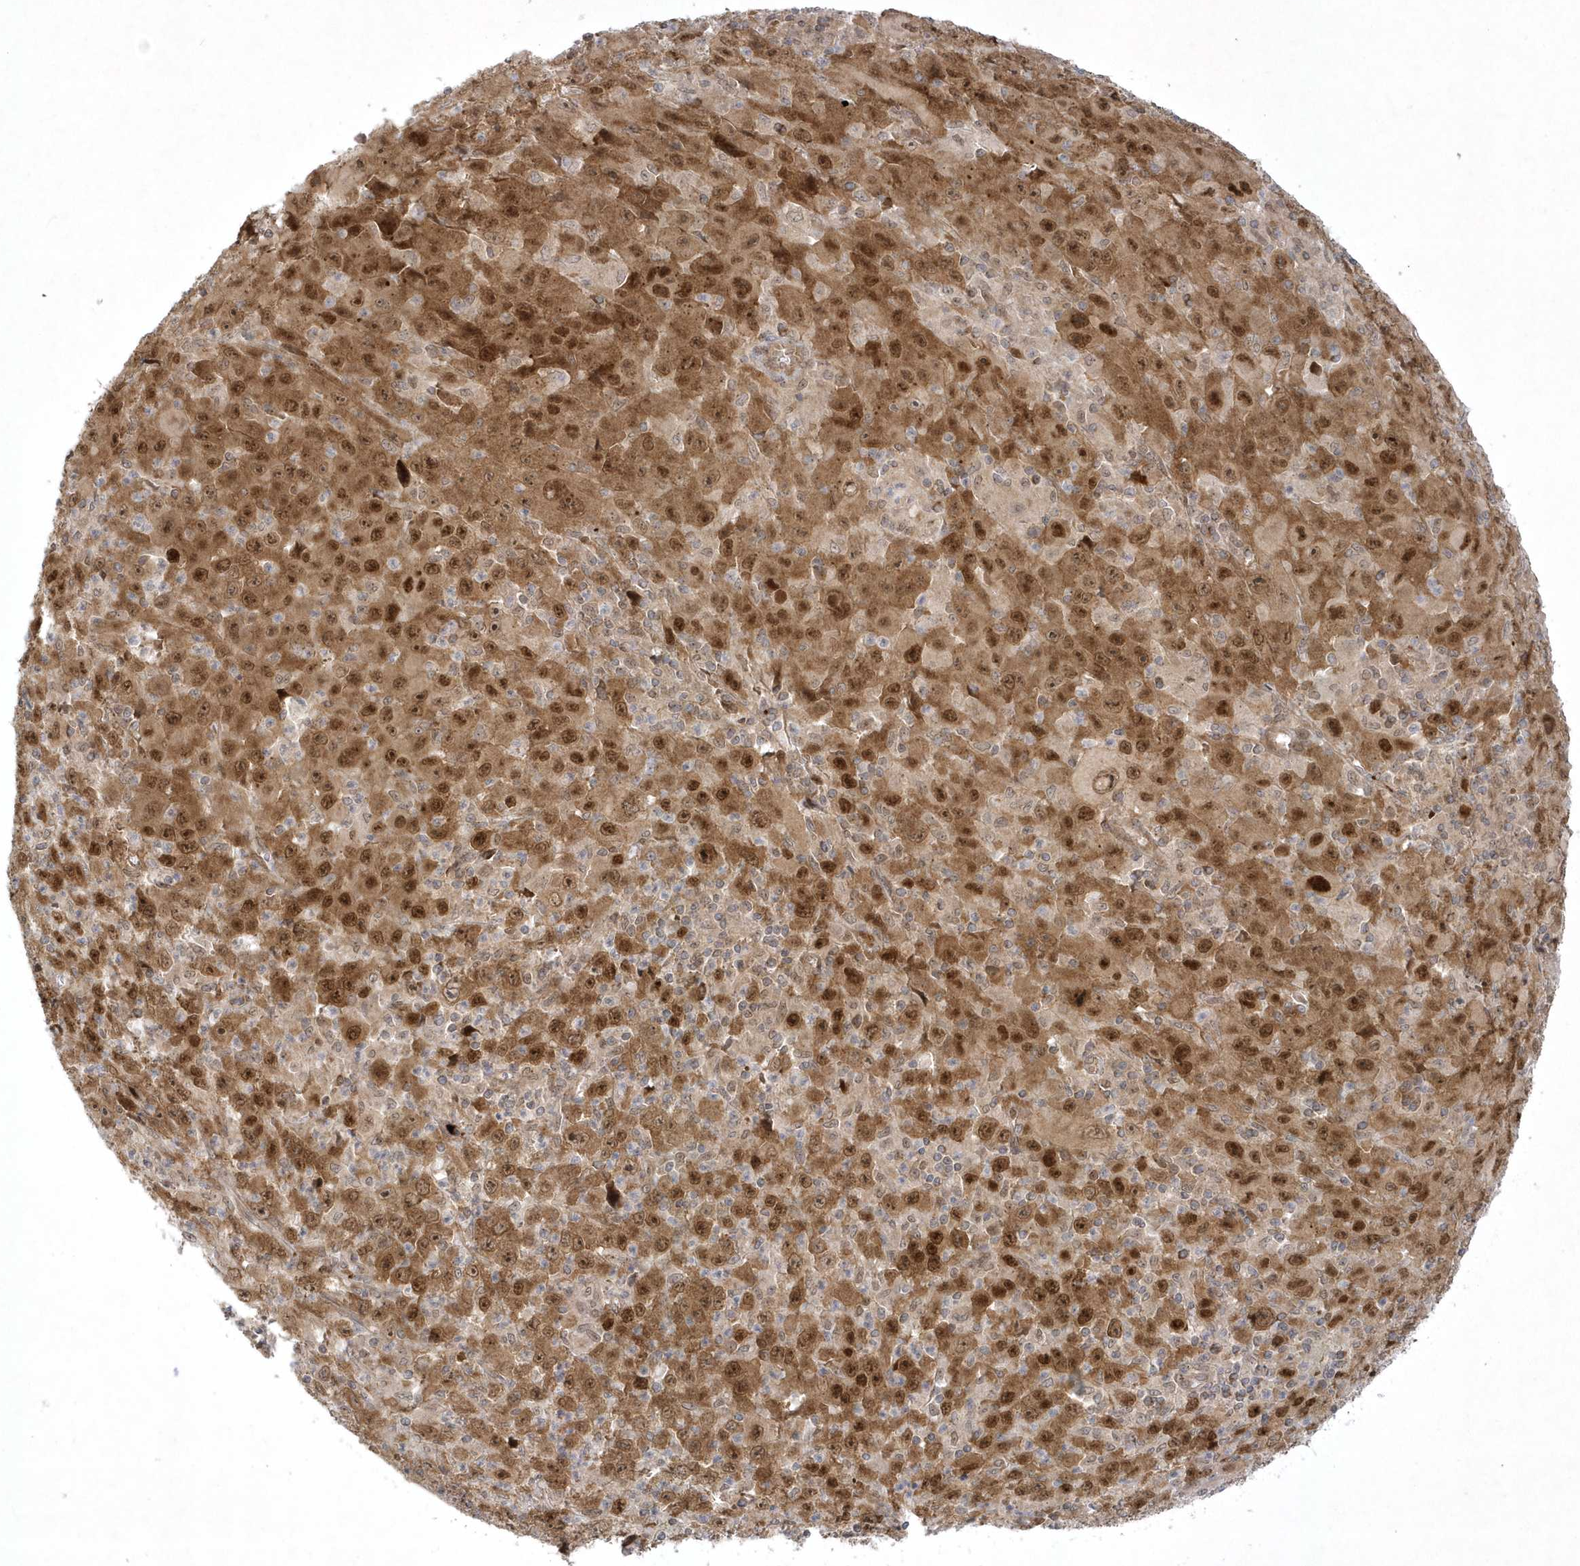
{"staining": {"intensity": "strong", "quantity": ">75%", "location": "cytoplasmic/membranous,nuclear"}, "tissue": "melanoma", "cell_type": "Tumor cells", "image_type": "cancer", "snomed": [{"axis": "morphology", "description": "Malignant melanoma, Metastatic site"}, {"axis": "topography", "description": "Skin"}], "caption": "There is high levels of strong cytoplasmic/membranous and nuclear expression in tumor cells of melanoma, as demonstrated by immunohistochemical staining (brown color).", "gene": "NAF1", "patient": {"sex": "female", "age": 56}}